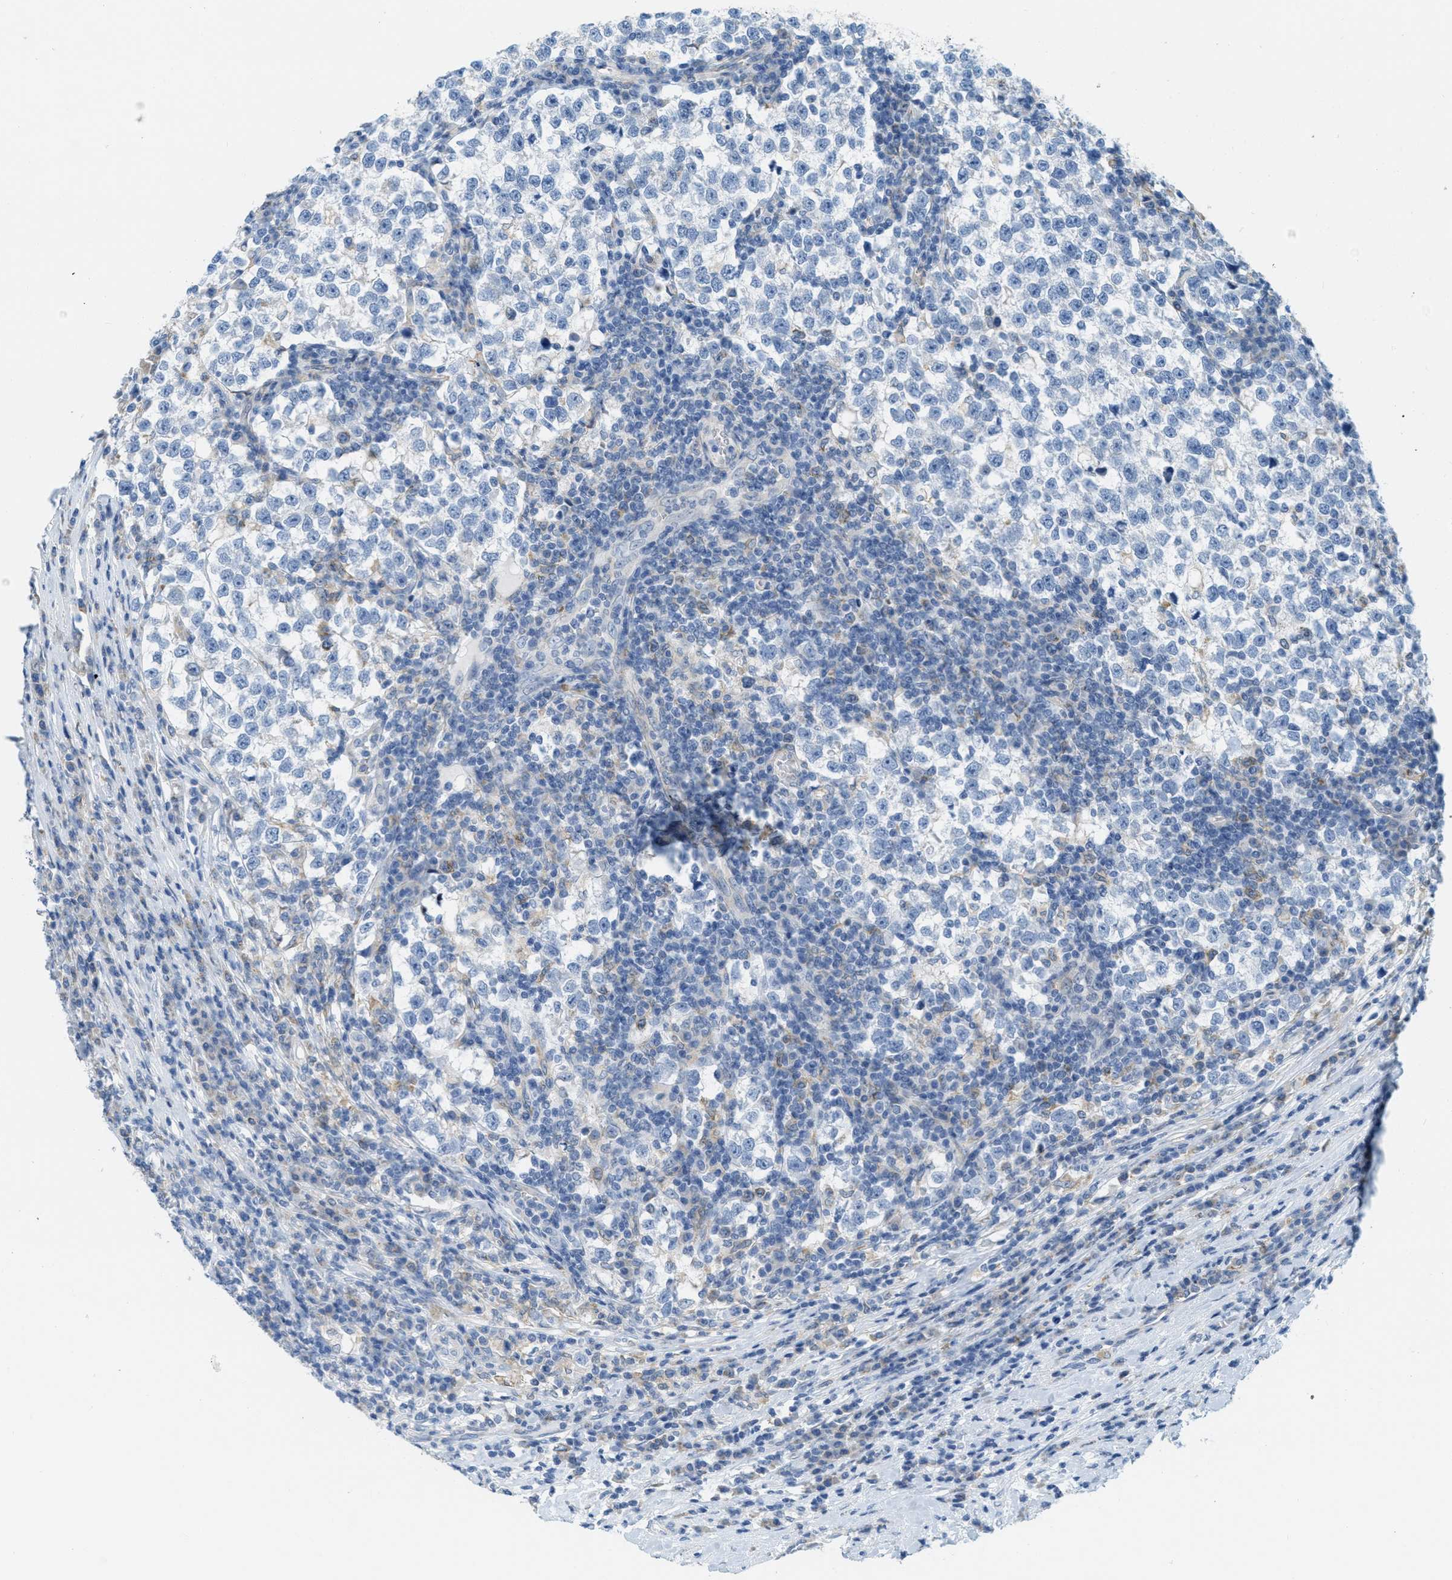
{"staining": {"intensity": "negative", "quantity": "none", "location": "none"}, "tissue": "testis cancer", "cell_type": "Tumor cells", "image_type": "cancer", "snomed": [{"axis": "morphology", "description": "Normal tissue, NOS"}, {"axis": "morphology", "description": "Seminoma, NOS"}, {"axis": "topography", "description": "Testis"}], "caption": "A photomicrograph of human testis seminoma is negative for staining in tumor cells. (DAB (3,3'-diaminobenzidine) immunohistochemistry (IHC) with hematoxylin counter stain).", "gene": "TEX264", "patient": {"sex": "male", "age": 43}}